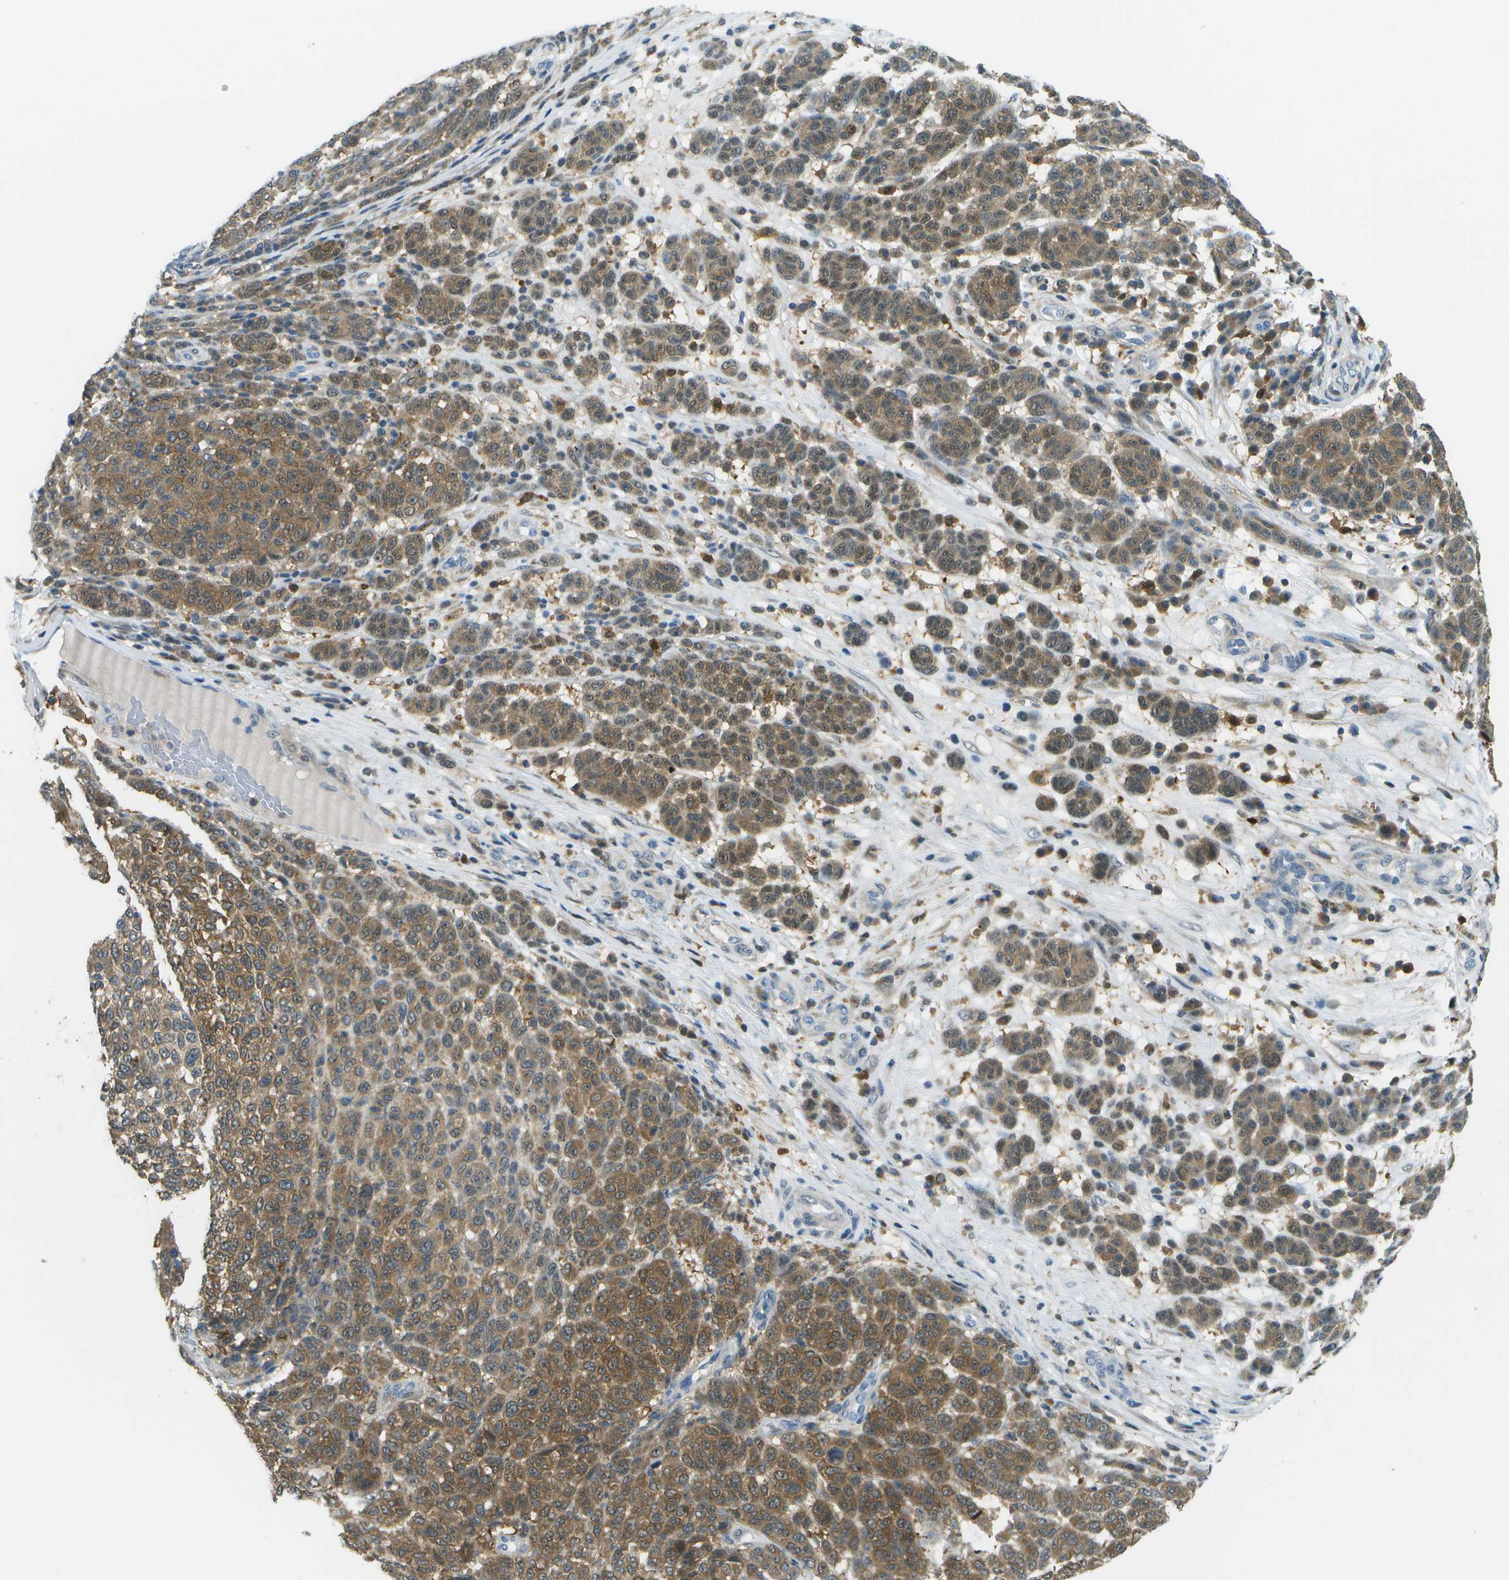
{"staining": {"intensity": "moderate", "quantity": ">75%", "location": "cytoplasmic/membranous"}, "tissue": "melanoma", "cell_type": "Tumor cells", "image_type": "cancer", "snomed": [{"axis": "morphology", "description": "Malignant melanoma, NOS"}, {"axis": "topography", "description": "Skin"}], "caption": "Immunohistochemistry histopathology image of malignant melanoma stained for a protein (brown), which exhibits medium levels of moderate cytoplasmic/membranous staining in about >75% of tumor cells.", "gene": "CDH23", "patient": {"sex": "male", "age": 59}}